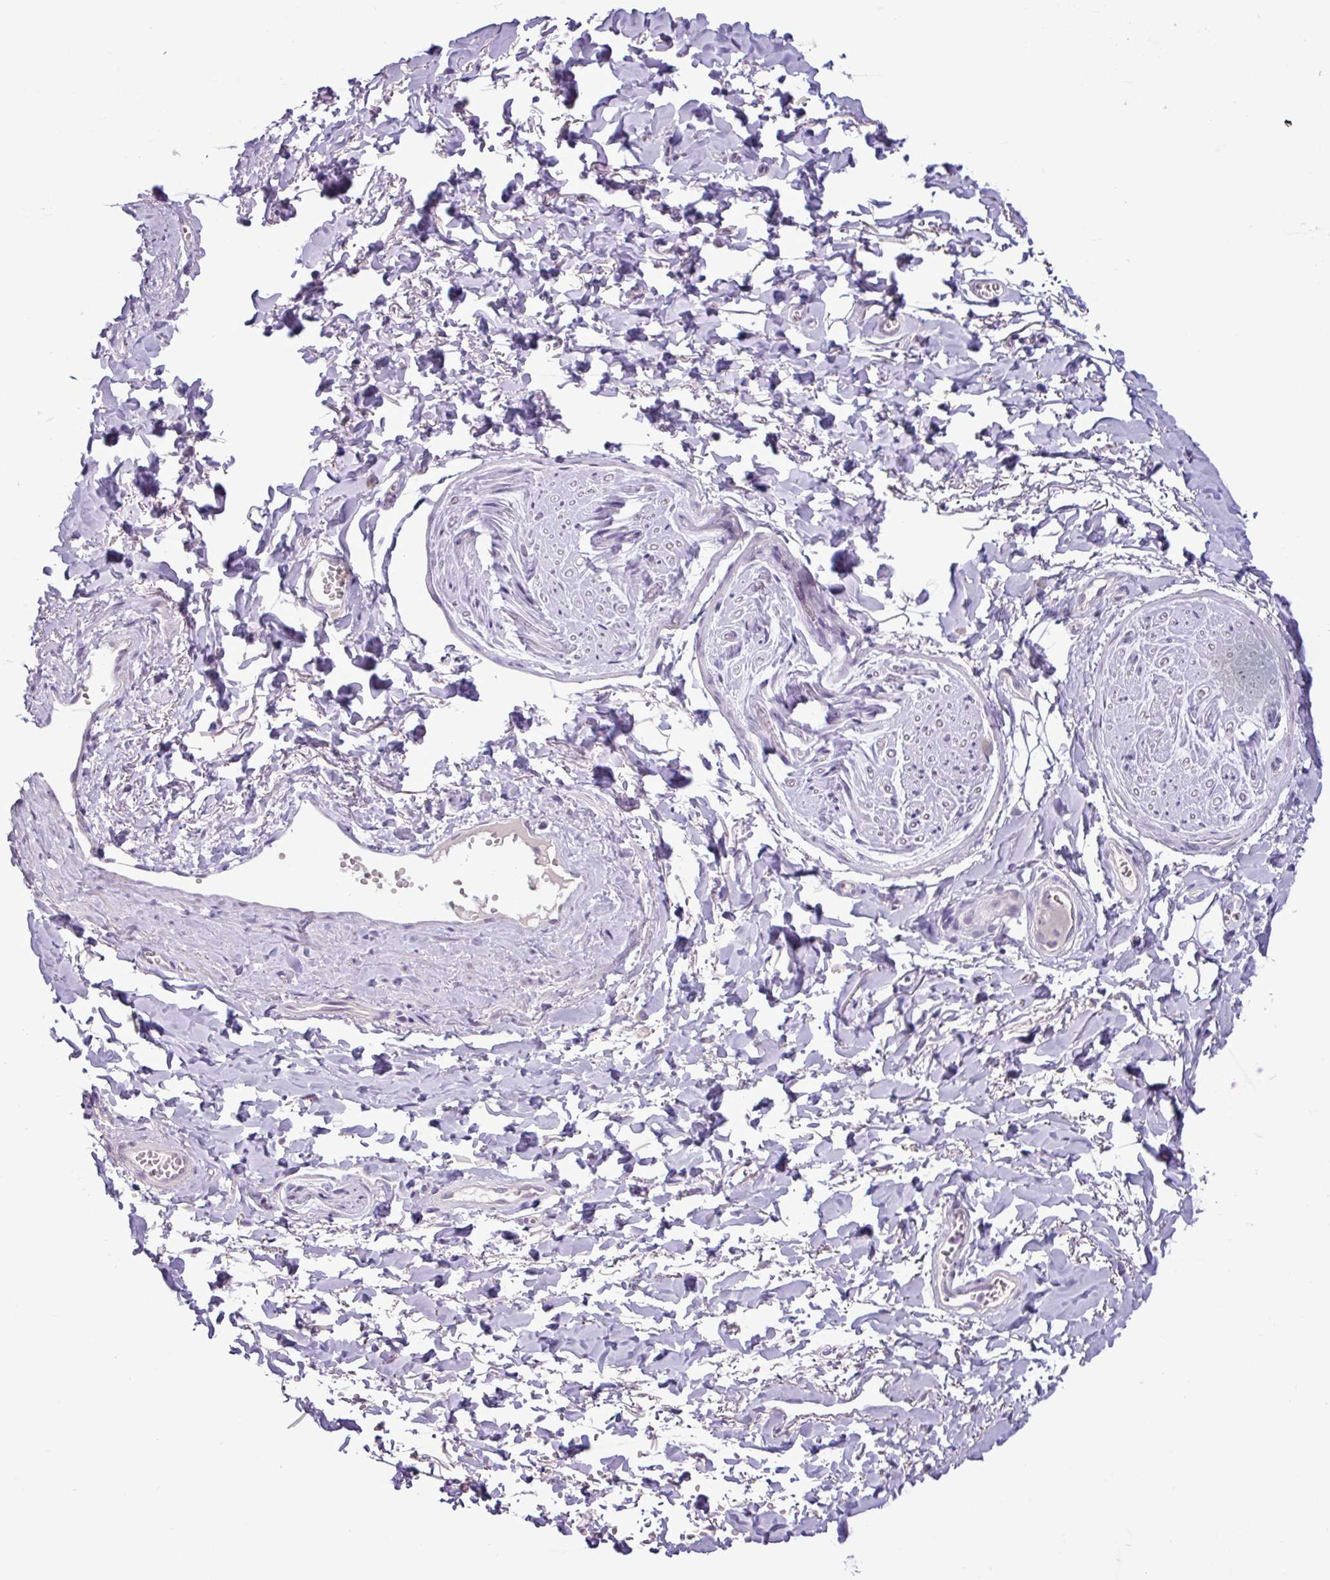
{"staining": {"intensity": "negative", "quantity": "none", "location": "none"}, "tissue": "adipose tissue", "cell_type": "Adipocytes", "image_type": "normal", "snomed": [{"axis": "morphology", "description": "Normal tissue, NOS"}, {"axis": "topography", "description": "Vulva"}, {"axis": "topography", "description": "Vagina"}, {"axis": "topography", "description": "Peripheral nerve tissue"}], "caption": "The IHC micrograph has no significant positivity in adipocytes of adipose tissue.", "gene": "C9orf24", "patient": {"sex": "female", "age": 66}}